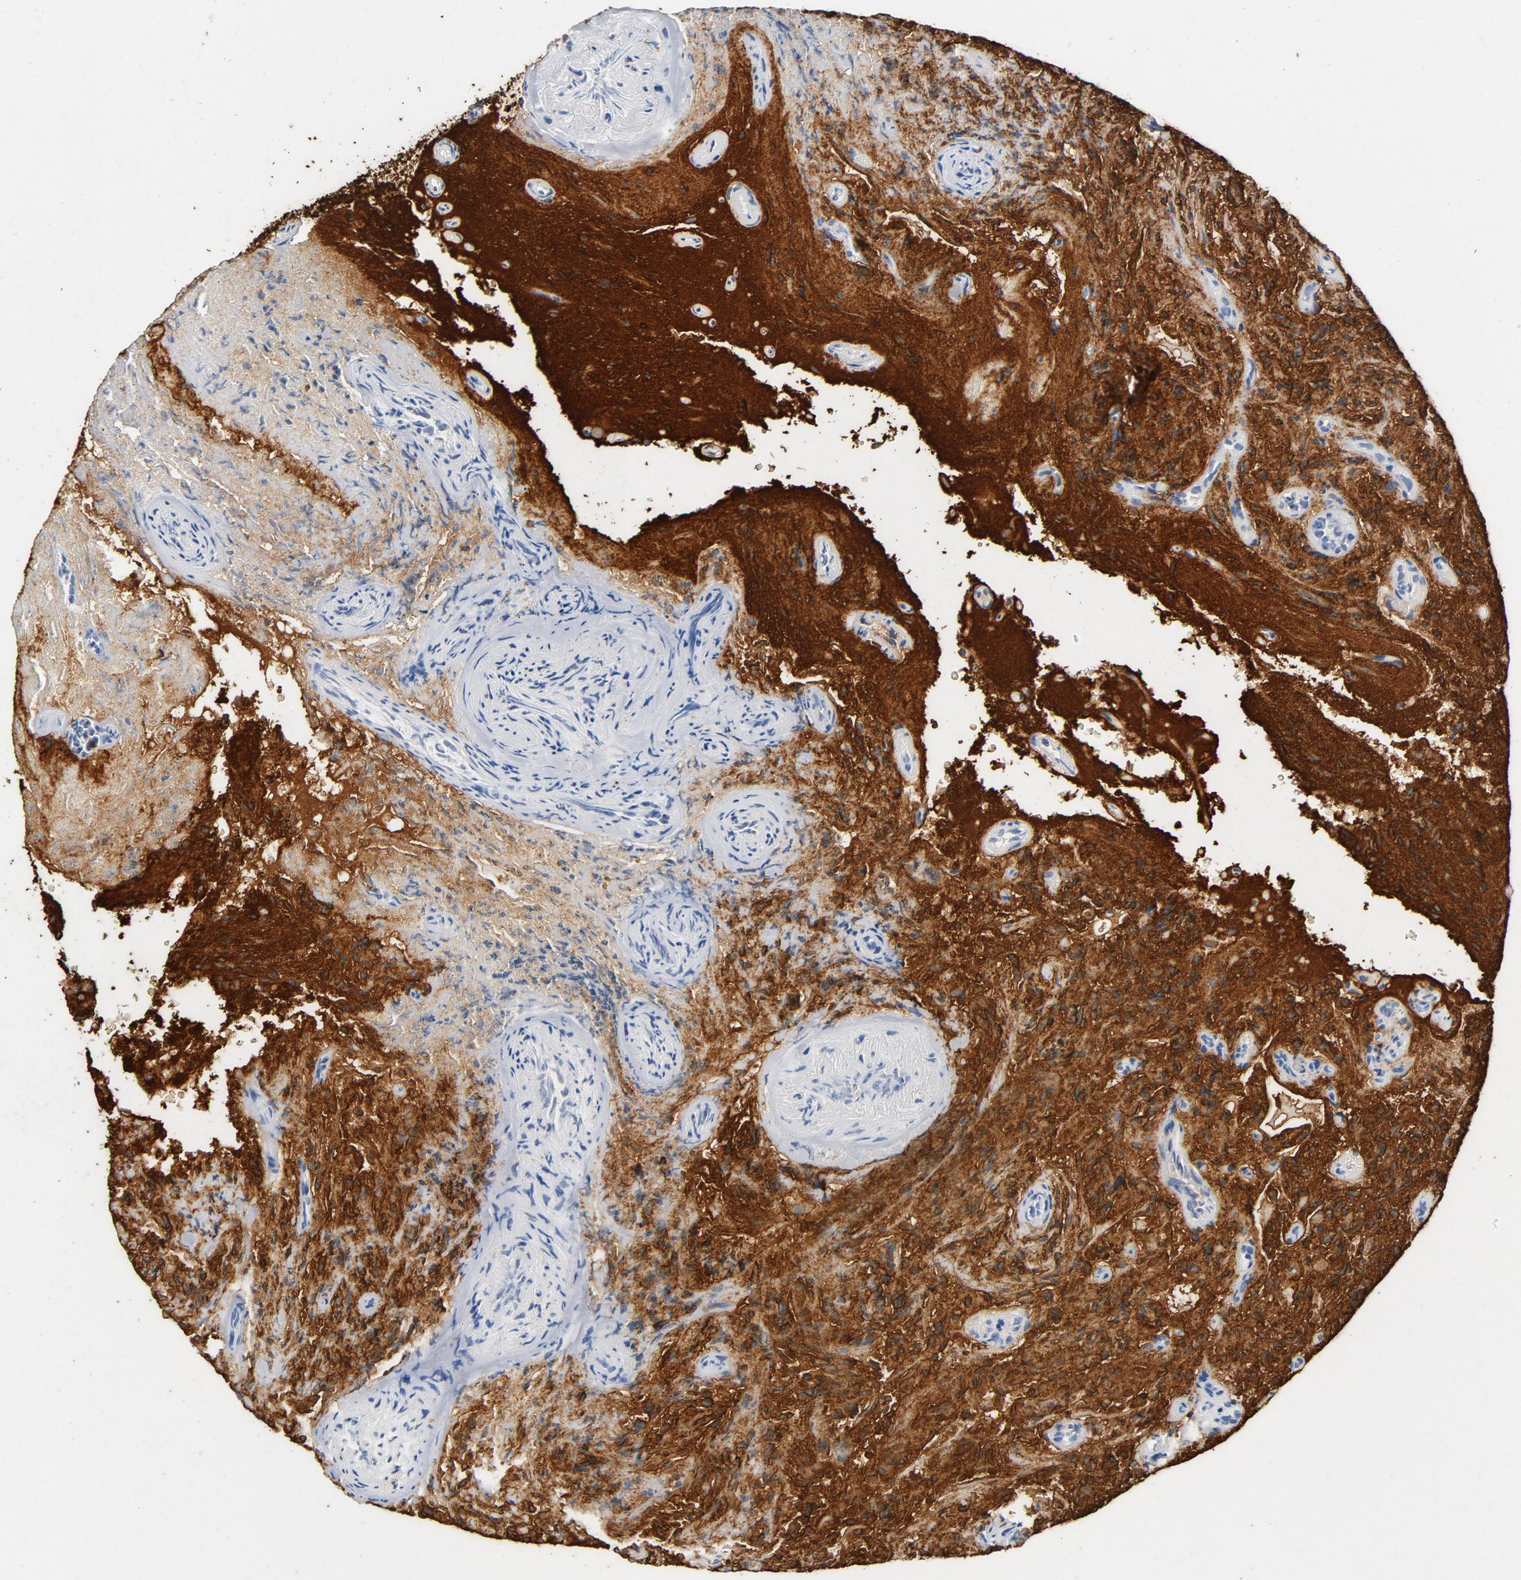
{"staining": {"intensity": "strong", "quantity": ">75%", "location": "cytoplasmic/membranous"}, "tissue": "glioma", "cell_type": "Tumor cells", "image_type": "cancer", "snomed": [{"axis": "morphology", "description": "Normal tissue, NOS"}, {"axis": "morphology", "description": "Glioma, malignant, High grade"}, {"axis": "topography", "description": "Cerebral cortex"}], "caption": "Glioma stained with immunohistochemistry displays strong cytoplasmic/membranous staining in approximately >75% of tumor cells.", "gene": "PTPRB", "patient": {"sex": "male", "age": 75}}